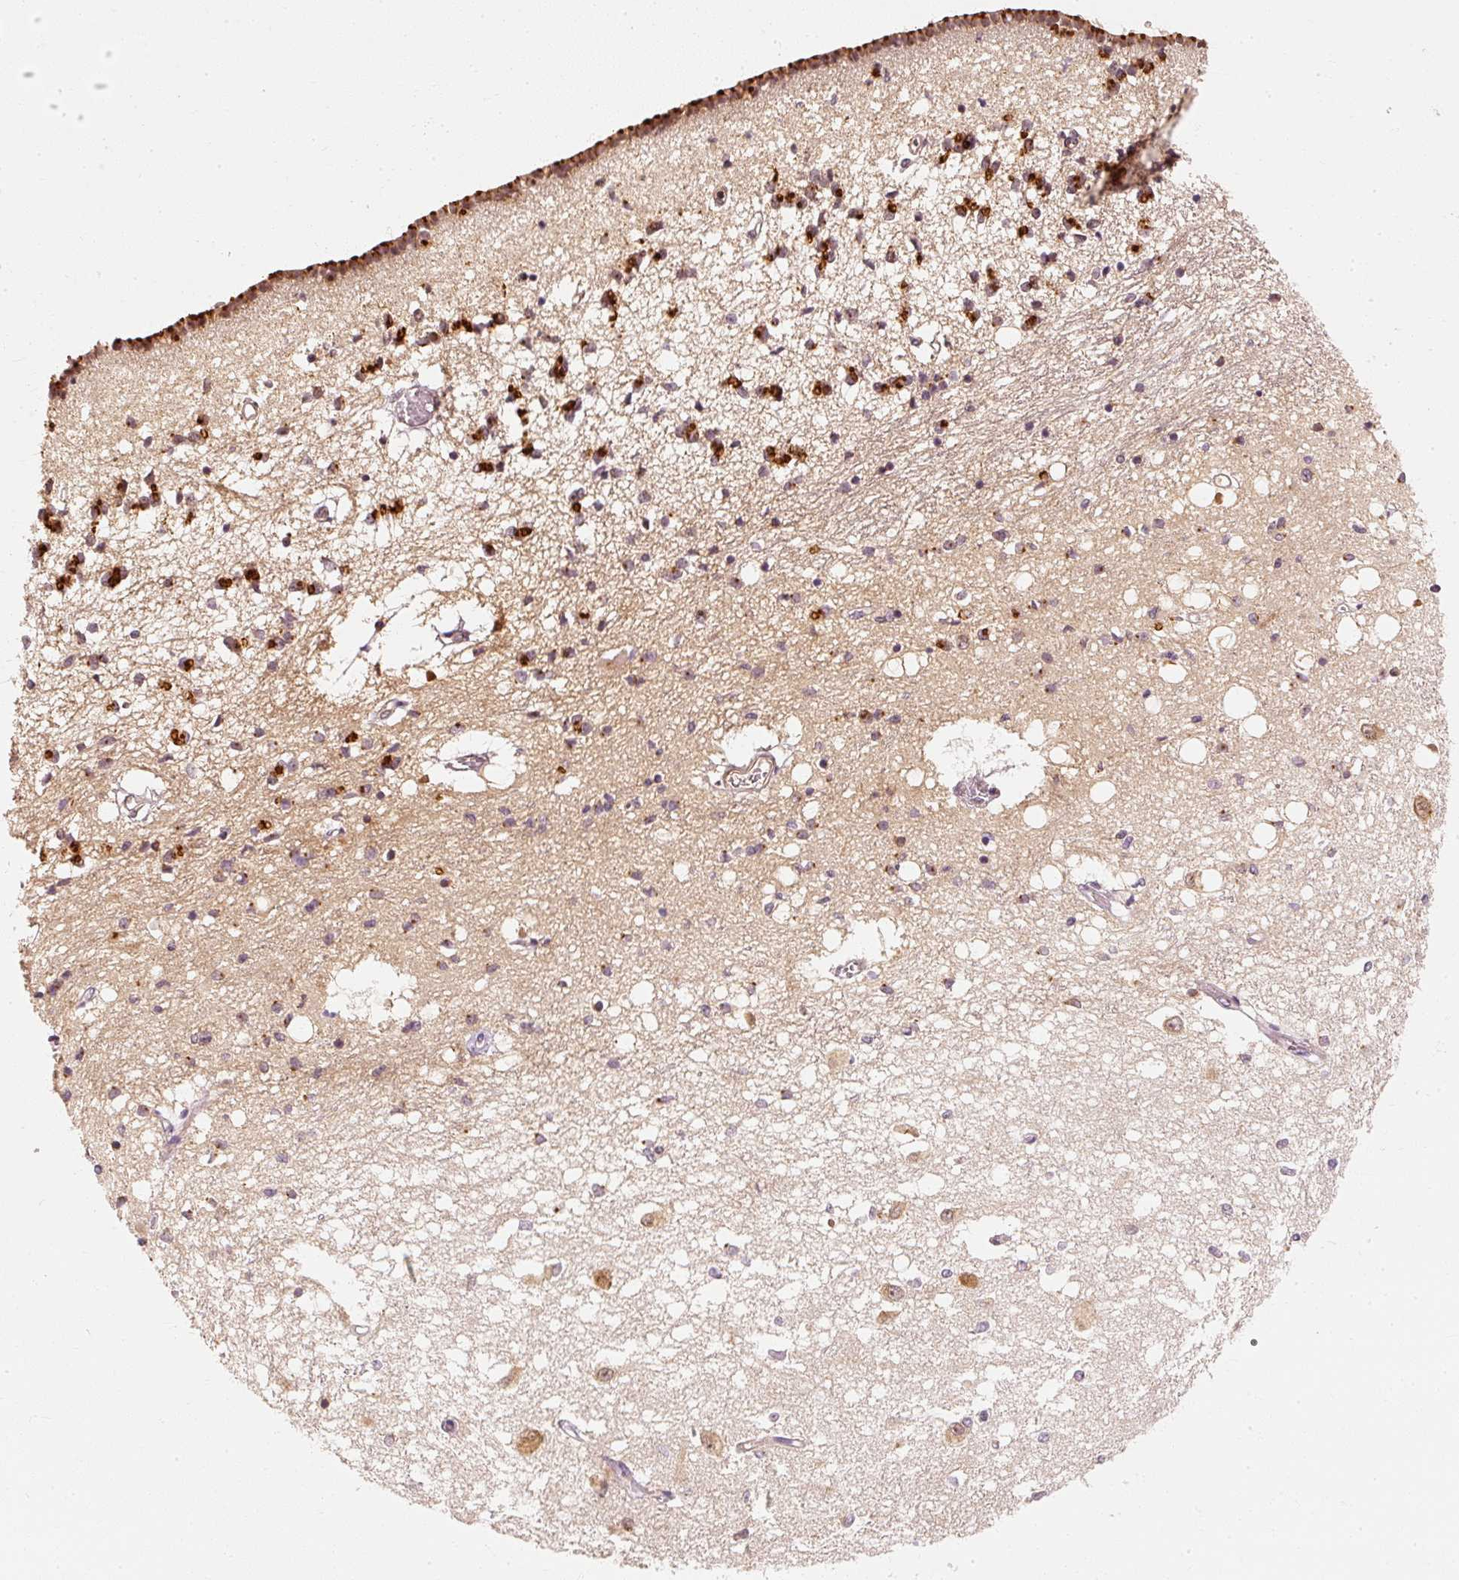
{"staining": {"intensity": "strong", "quantity": "<25%", "location": "cytoplasmic/membranous"}, "tissue": "caudate", "cell_type": "Glial cells", "image_type": "normal", "snomed": [{"axis": "morphology", "description": "Normal tissue, NOS"}, {"axis": "topography", "description": "Lateral ventricle wall"}], "caption": "Immunohistochemical staining of unremarkable human caudate exhibits medium levels of strong cytoplasmic/membranous positivity in approximately <25% of glial cells. The protein of interest is stained brown, and the nuclei are stained in blue (DAB (3,3'-diaminobenzidine) IHC with brightfield microscopy, high magnification).", "gene": "EEF1A1", "patient": {"sex": "male", "age": 70}}